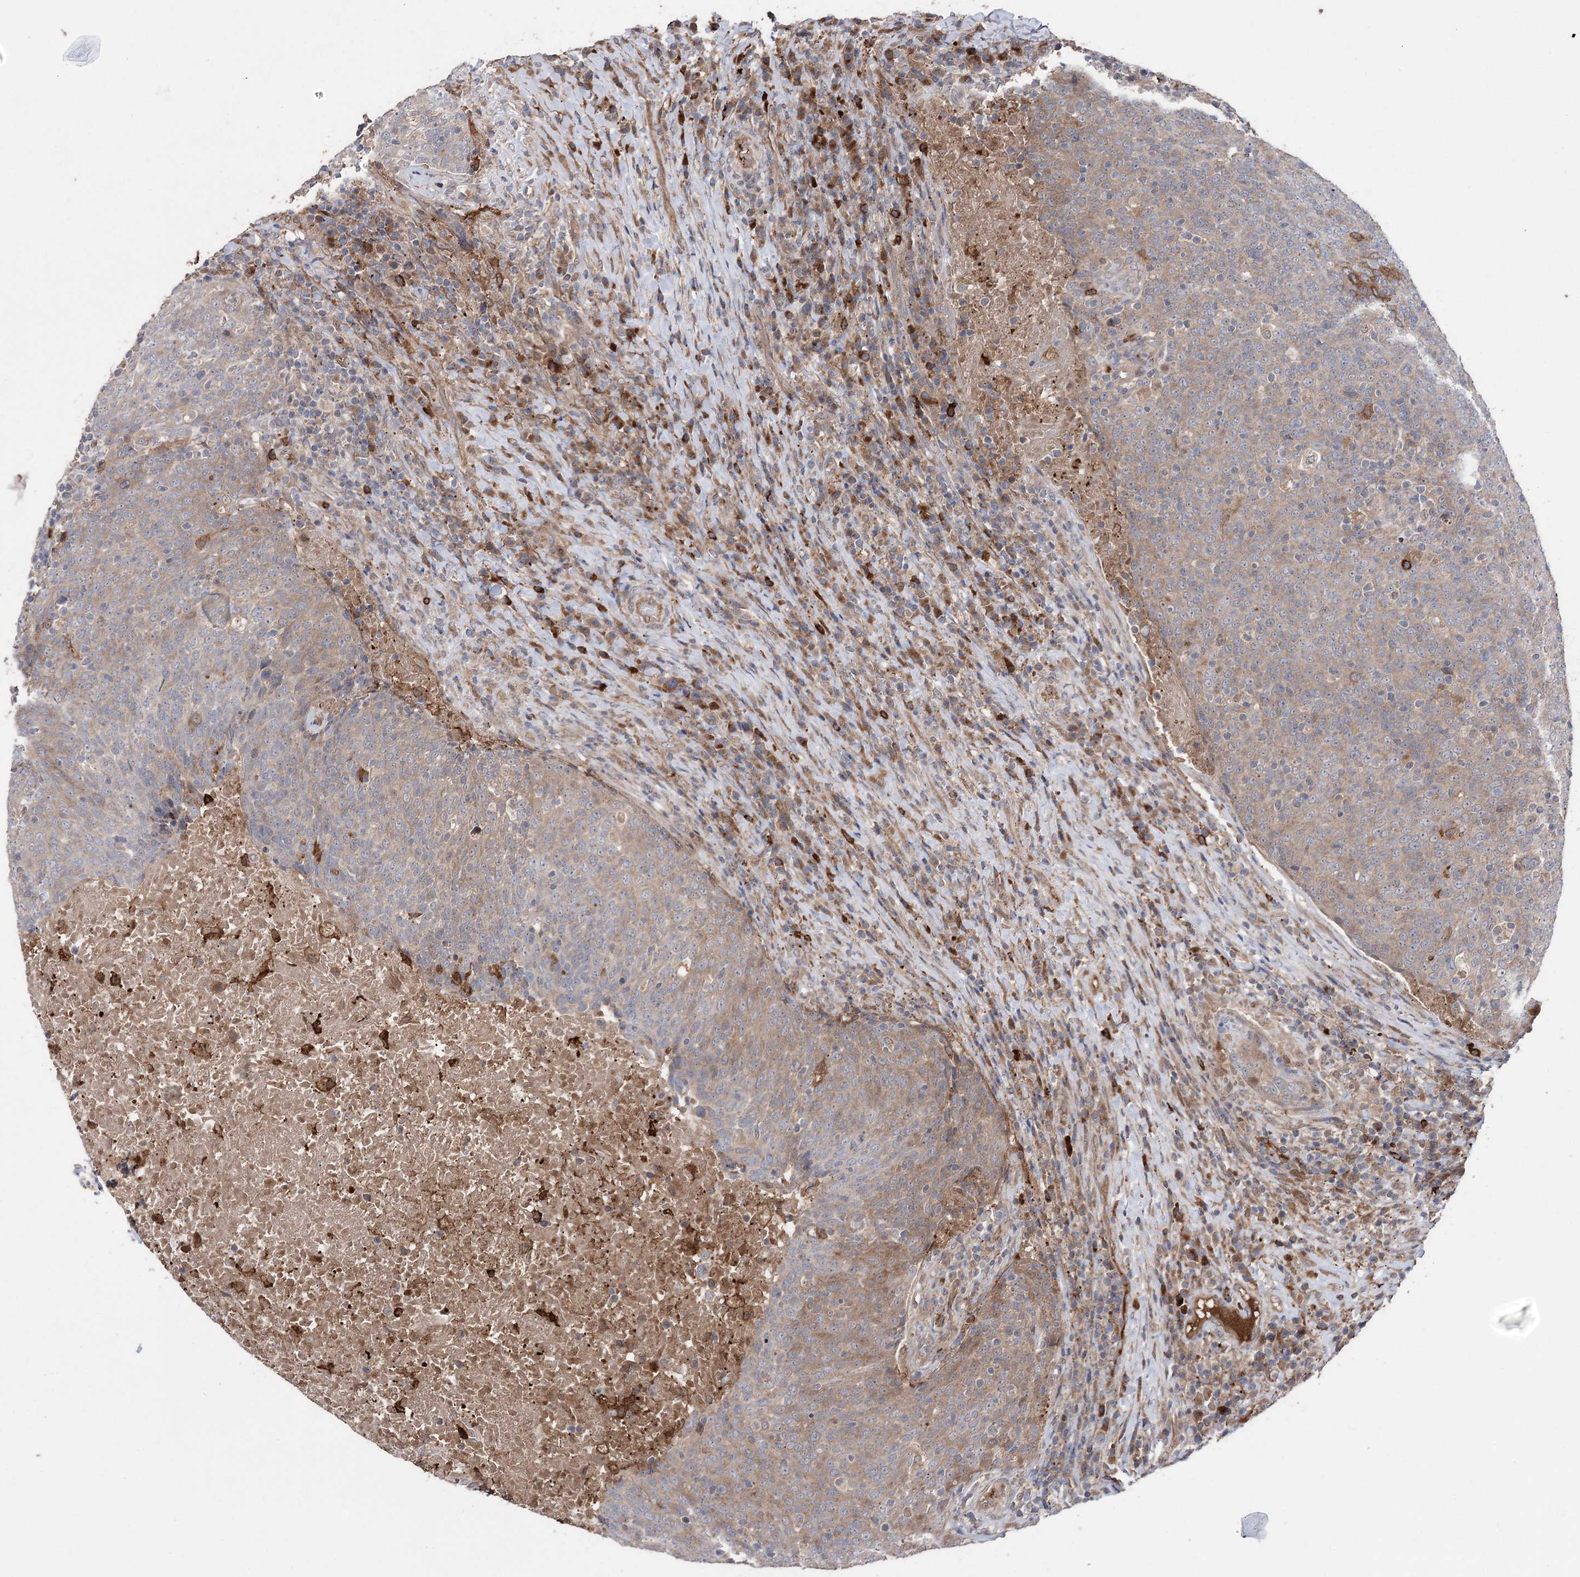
{"staining": {"intensity": "weak", "quantity": "25%-75%", "location": "cytoplasmic/membranous"}, "tissue": "head and neck cancer", "cell_type": "Tumor cells", "image_type": "cancer", "snomed": [{"axis": "morphology", "description": "Squamous cell carcinoma, NOS"}, {"axis": "morphology", "description": "Squamous cell carcinoma, metastatic, NOS"}, {"axis": "topography", "description": "Lymph node"}, {"axis": "topography", "description": "Head-Neck"}], "caption": "This is a photomicrograph of IHC staining of head and neck cancer, which shows weak expression in the cytoplasmic/membranous of tumor cells.", "gene": "OTUD1", "patient": {"sex": "male", "age": 62}}